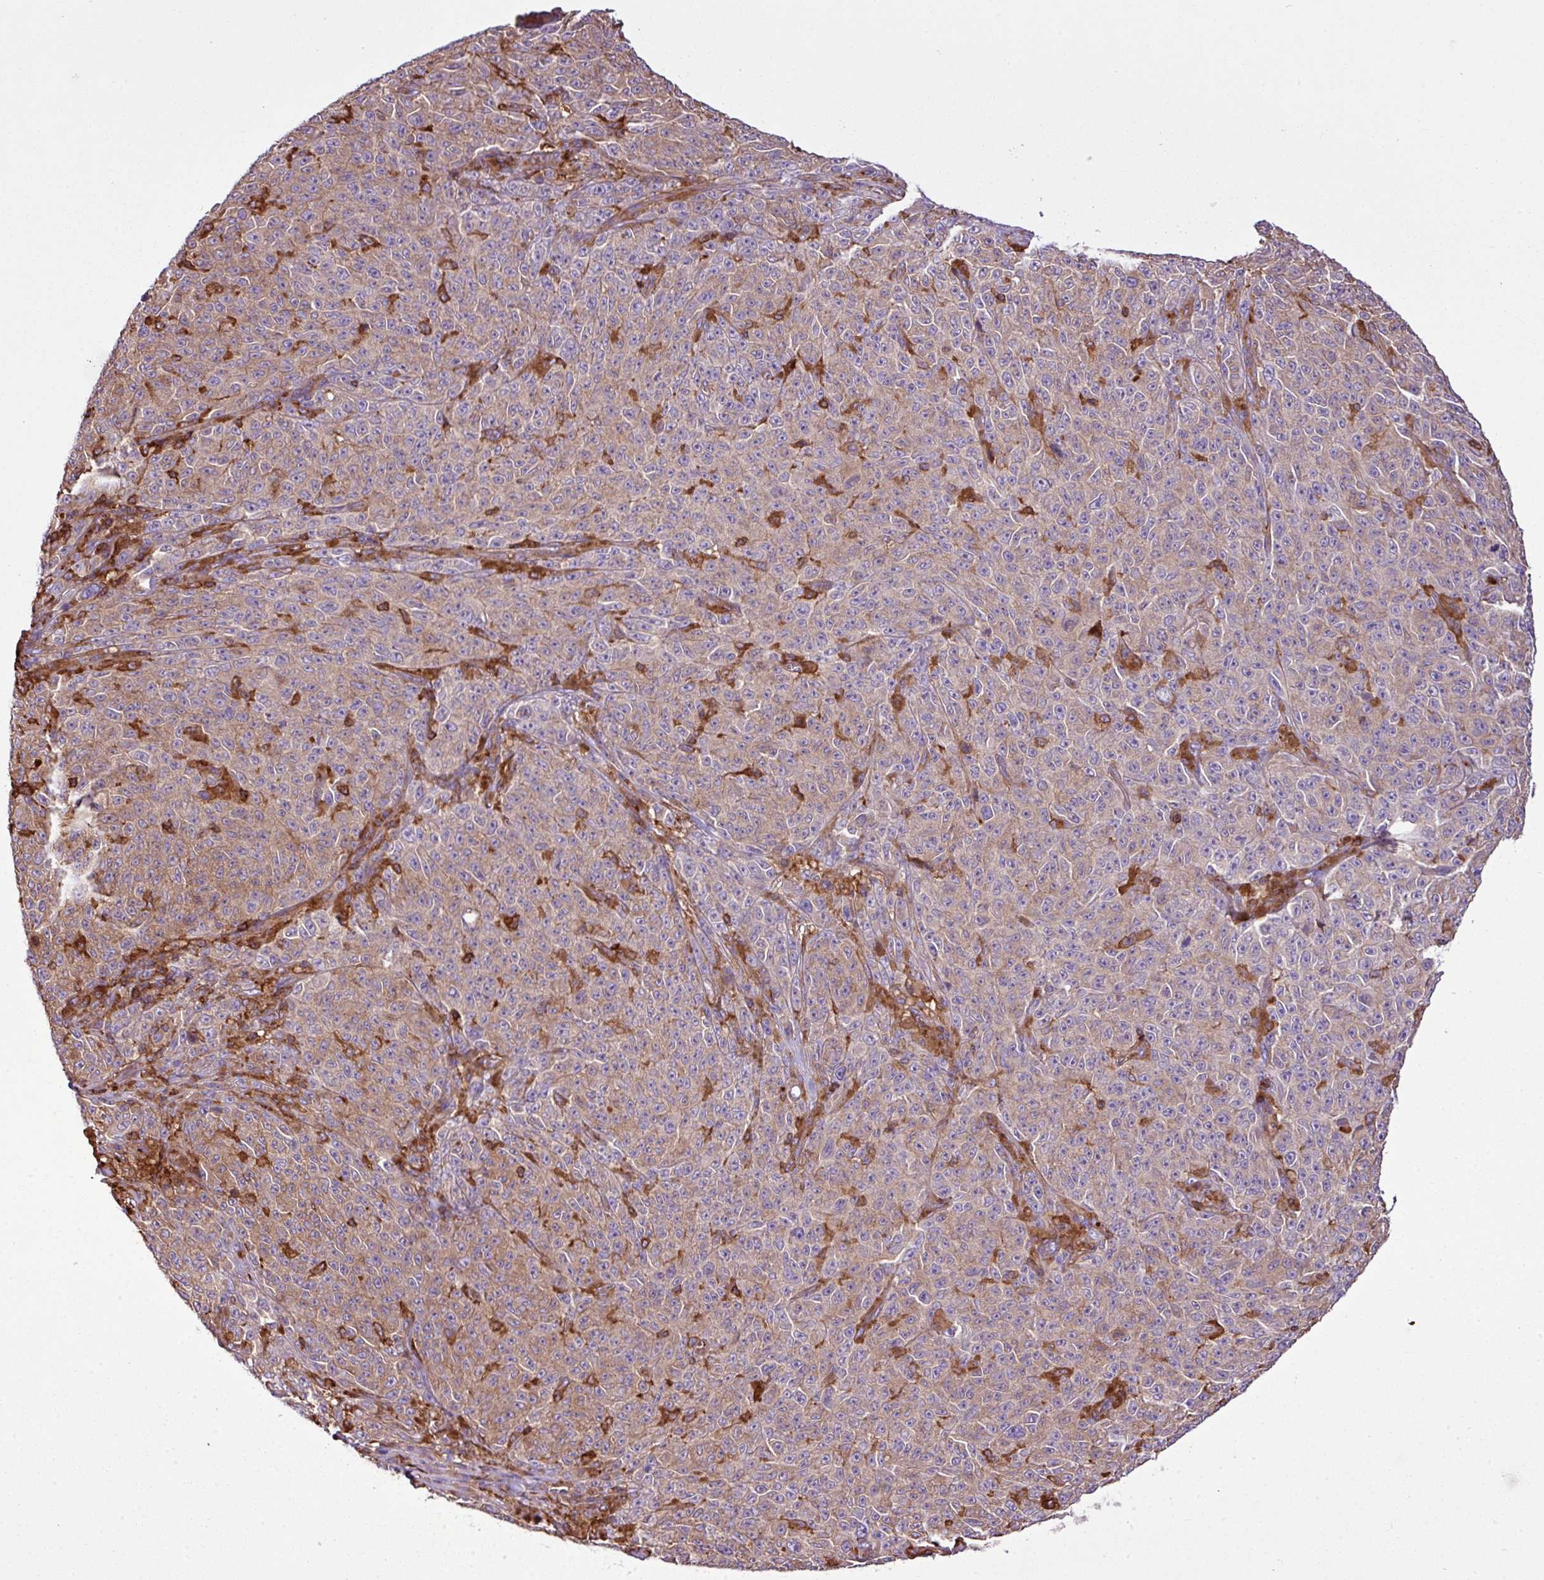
{"staining": {"intensity": "moderate", "quantity": ">75%", "location": "cytoplasmic/membranous"}, "tissue": "melanoma", "cell_type": "Tumor cells", "image_type": "cancer", "snomed": [{"axis": "morphology", "description": "Malignant melanoma, NOS"}, {"axis": "topography", "description": "Skin"}], "caption": "Melanoma stained with a brown dye demonstrates moderate cytoplasmic/membranous positive staining in about >75% of tumor cells.", "gene": "PGAP6", "patient": {"sex": "female", "age": 82}}